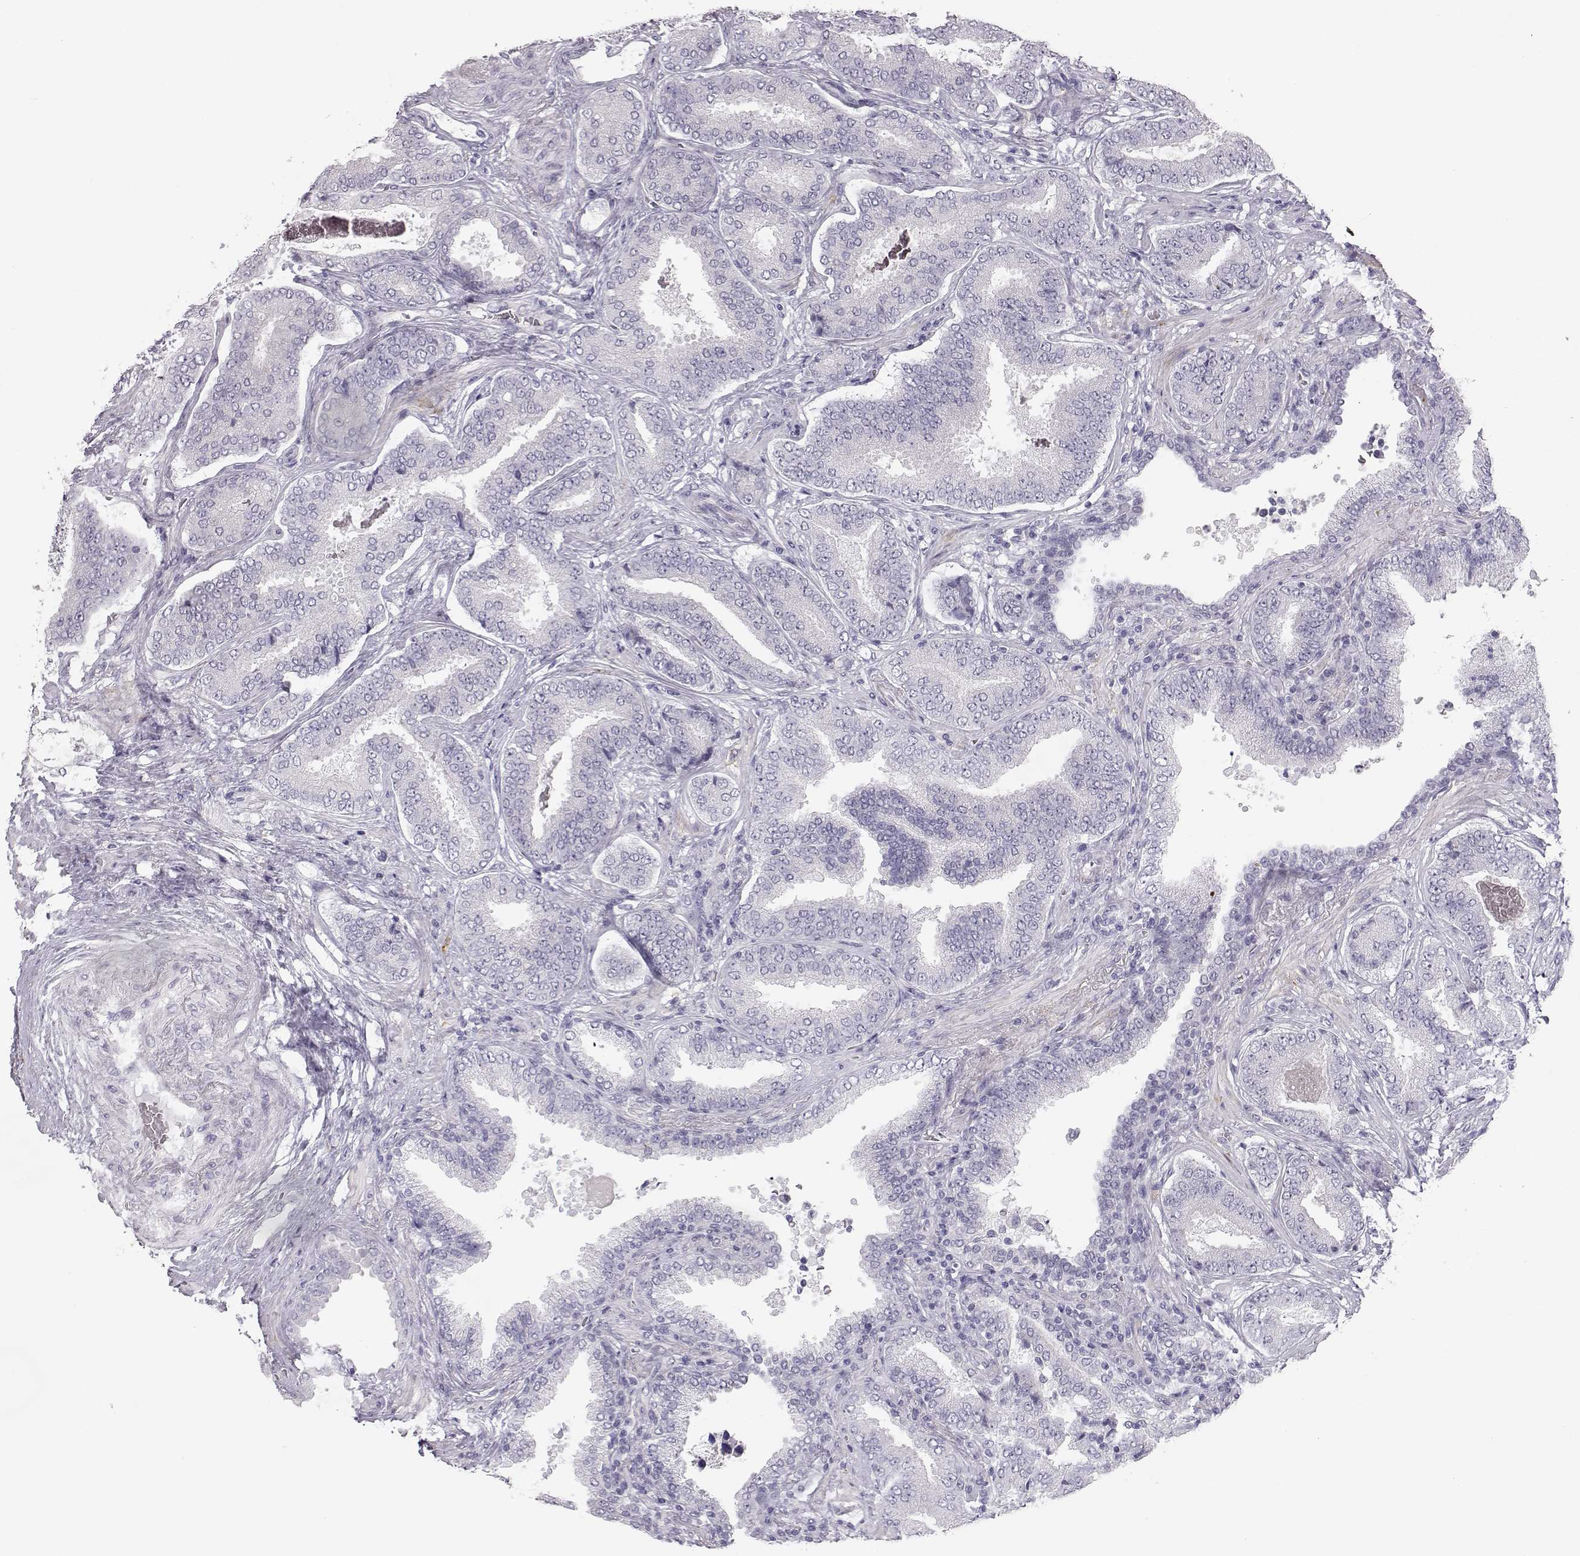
{"staining": {"intensity": "negative", "quantity": "none", "location": "none"}, "tissue": "prostate cancer", "cell_type": "Tumor cells", "image_type": "cancer", "snomed": [{"axis": "morphology", "description": "Adenocarcinoma, NOS"}, {"axis": "topography", "description": "Prostate"}], "caption": "A high-resolution image shows immunohistochemistry (IHC) staining of prostate adenocarcinoma, which exhibits no significant positivity in tumor cells.", "gene": "MYCBPAP", "patient": {"sex": "male", "age": 64}}